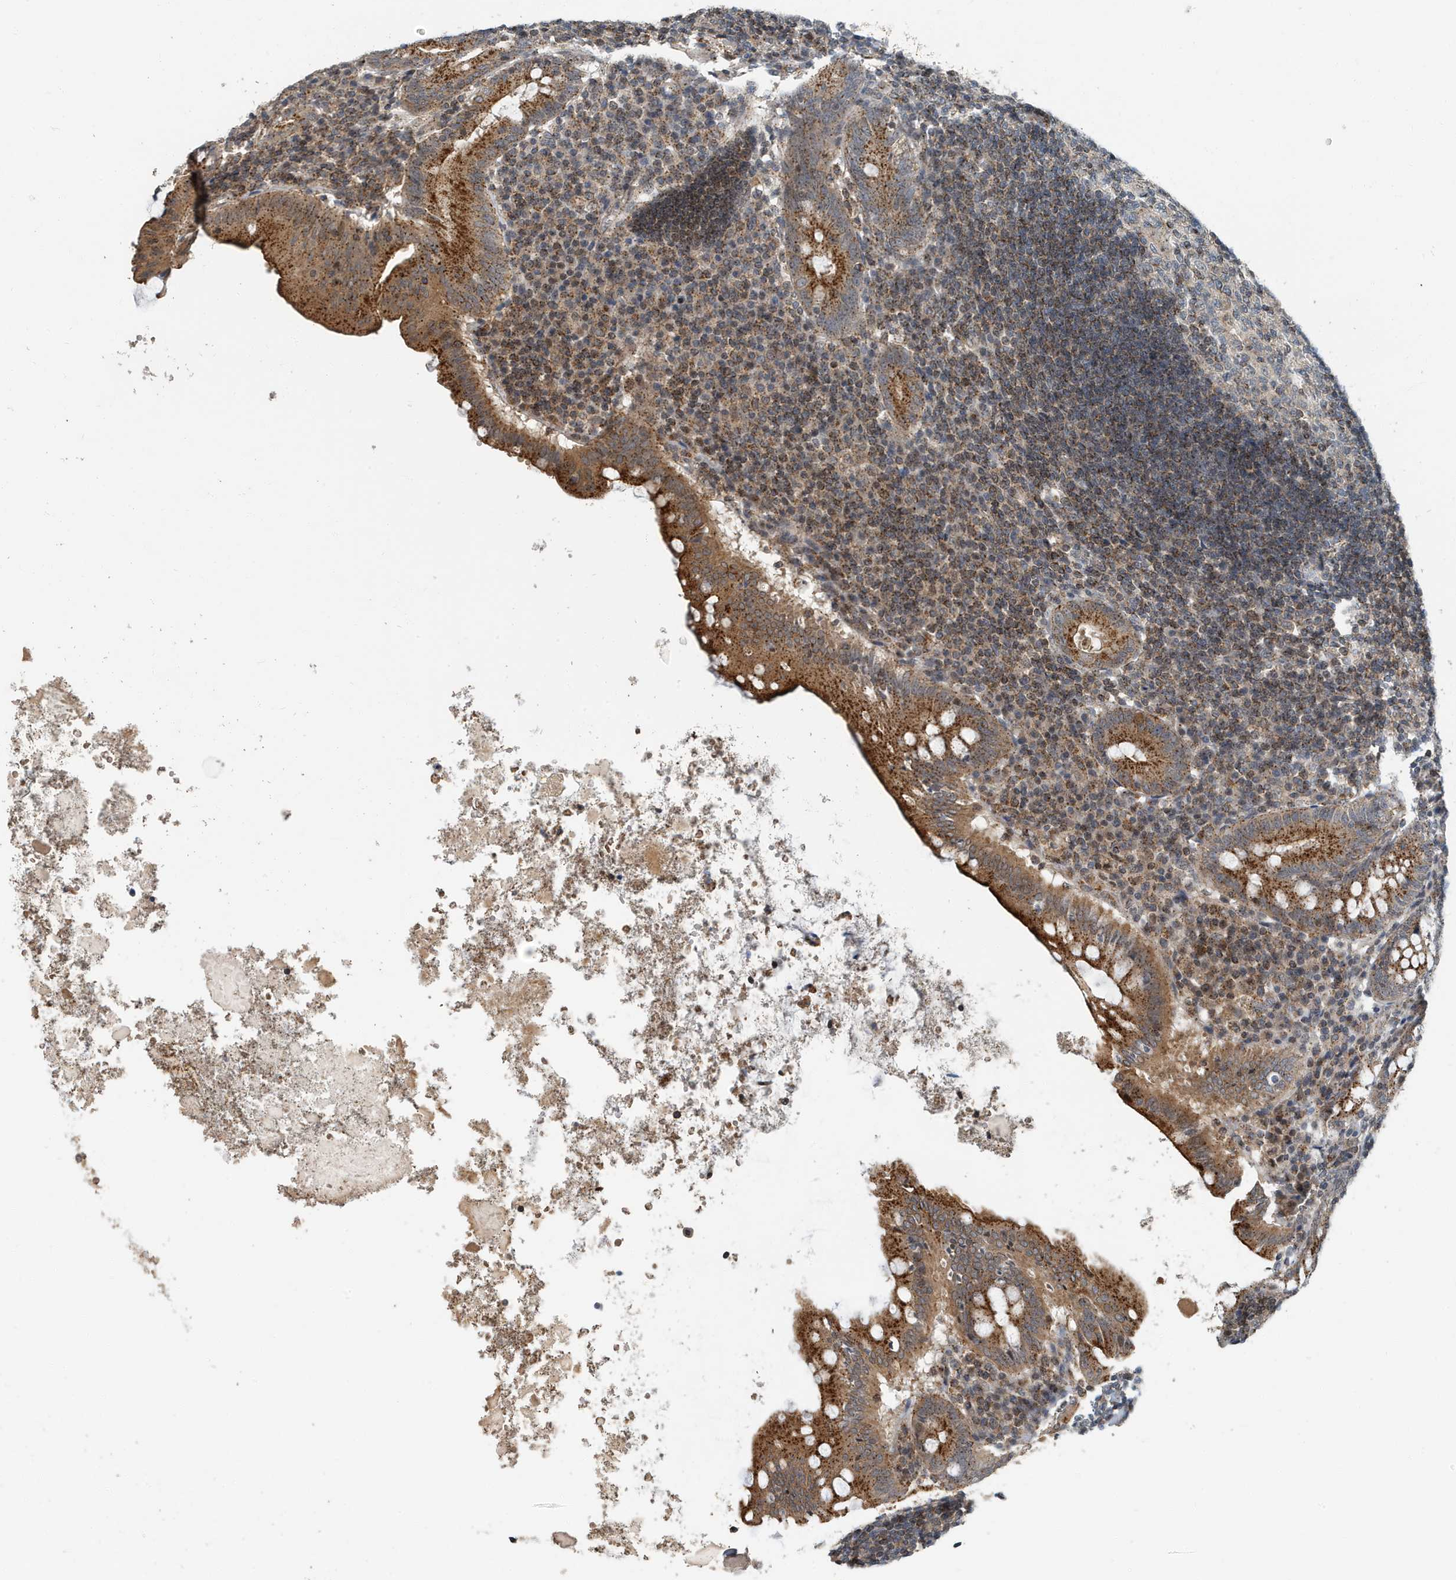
{"staining": {"intensity": "moderate", "quantity": ">75%", "location": "cytoplasmic/membranous"}, "tissue": "appendix", "cell_type": "Glandular cells", "image_type": "normal", "snomed": [{"axis": "morphology", "description": "Normal tissue, NOS"}, {"axis": "topography", "description": "Appendix"}], "caption": "Moderate cytoplasmic/membranous positivity for a protein is appreciated in approximately >75% of glandular cells of unremarkable appendix using immunohistochemistry (IHC).", "gene": "KIF15", "patient": {"sex": "female", "age": 54}}